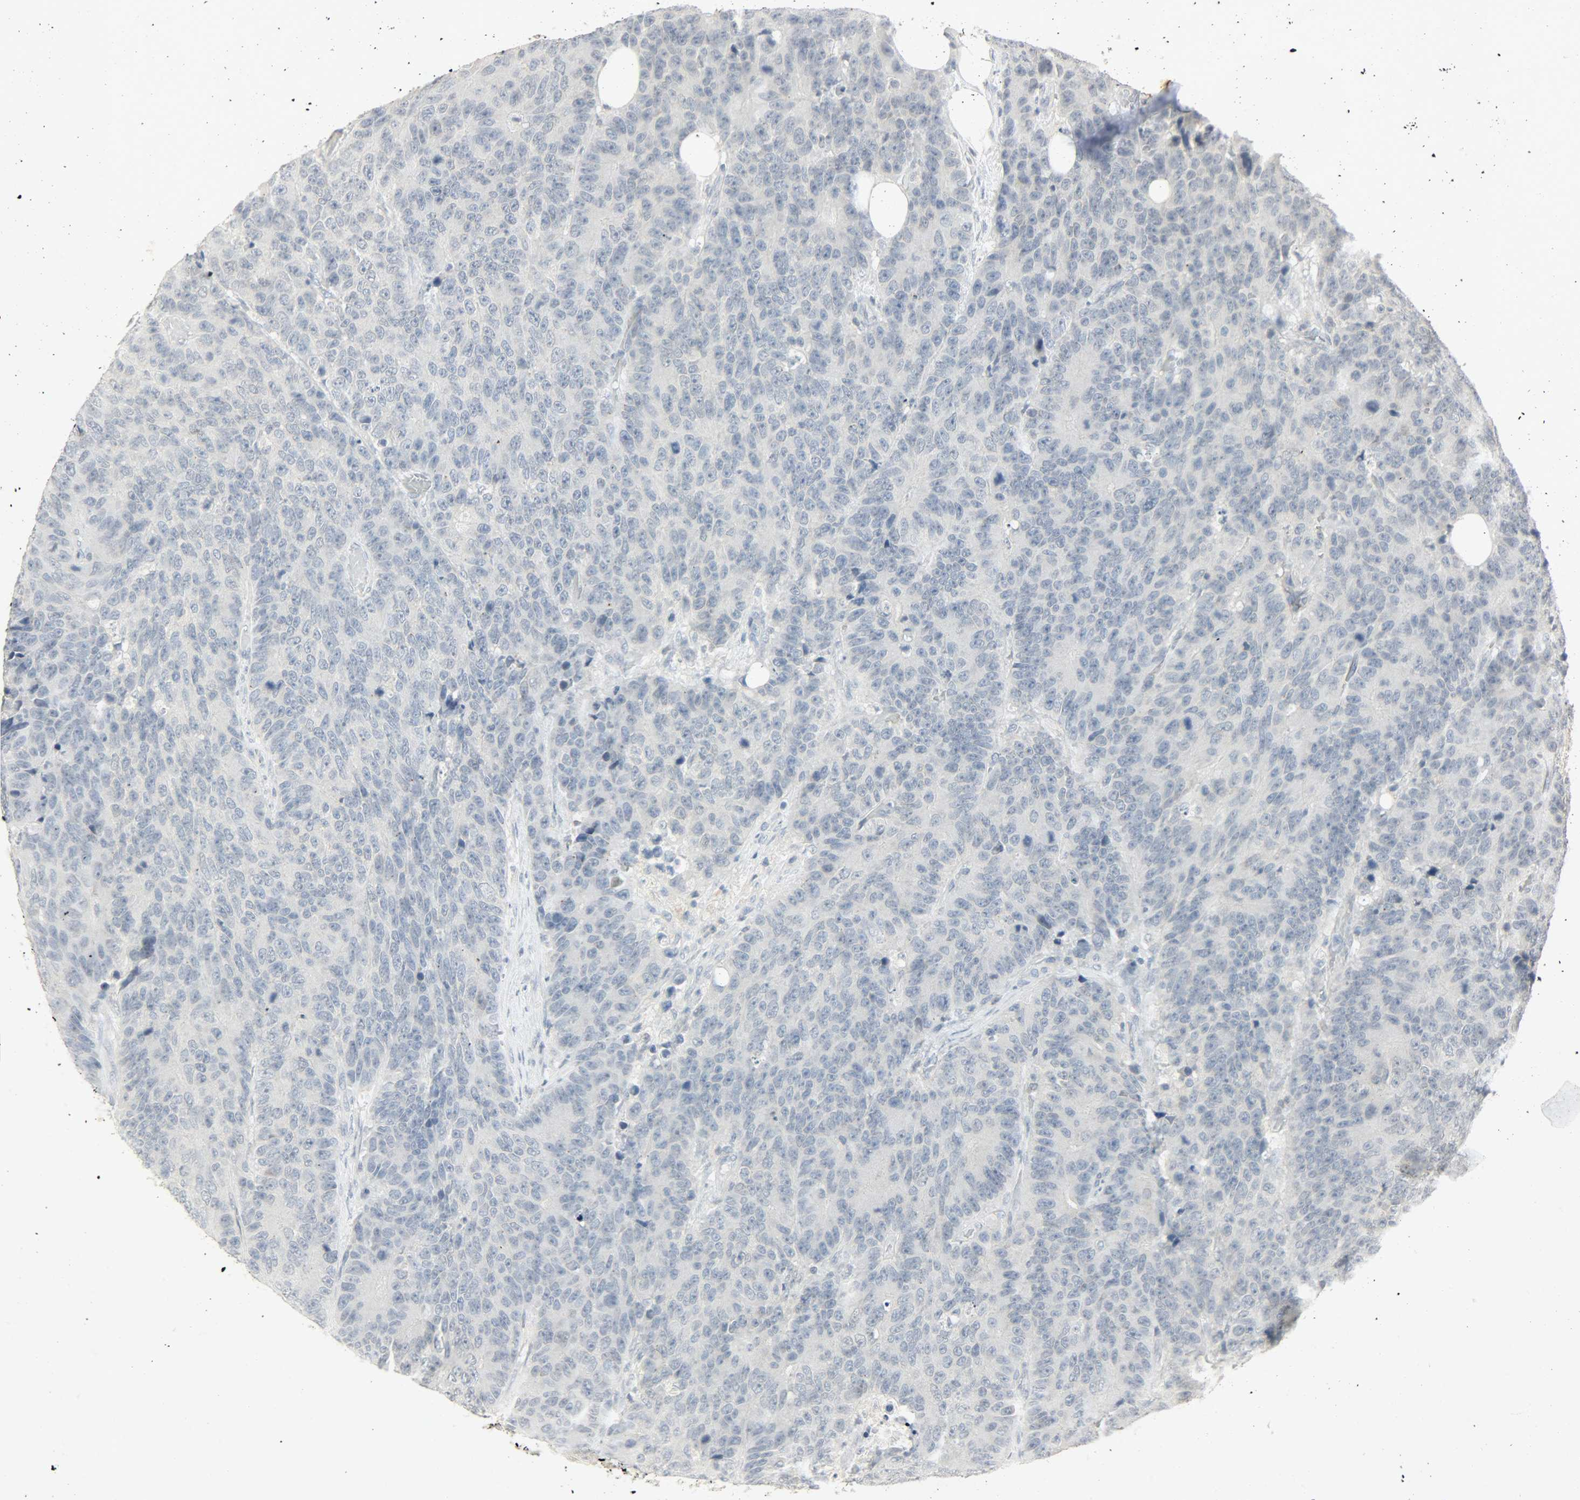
{"staining": {"intensity": "negative", "quantity": "none", "location": "none"}, "tissue": "colorectal cancer", "cell_type": "Tumor cells", "image_type": "cancer", "snomed": [{"axis": "morphology", "description": "Adenocarcinoma, NOS"}, {"axis": "topography", "description": "Colon"}], "caption": "This histopathology image is of adenocarcinoma (colorectal) stained with immunohistochemistry to label a protein in brown with the nuclei are counter-stained blue. There is no positivity in tumor cells. The staining is performed using DAB brown chromogen with nuclei counter-stained in using hematoxylin.", "gene": "CAMK4", "patient": {"sex": "female", "age": 86}}